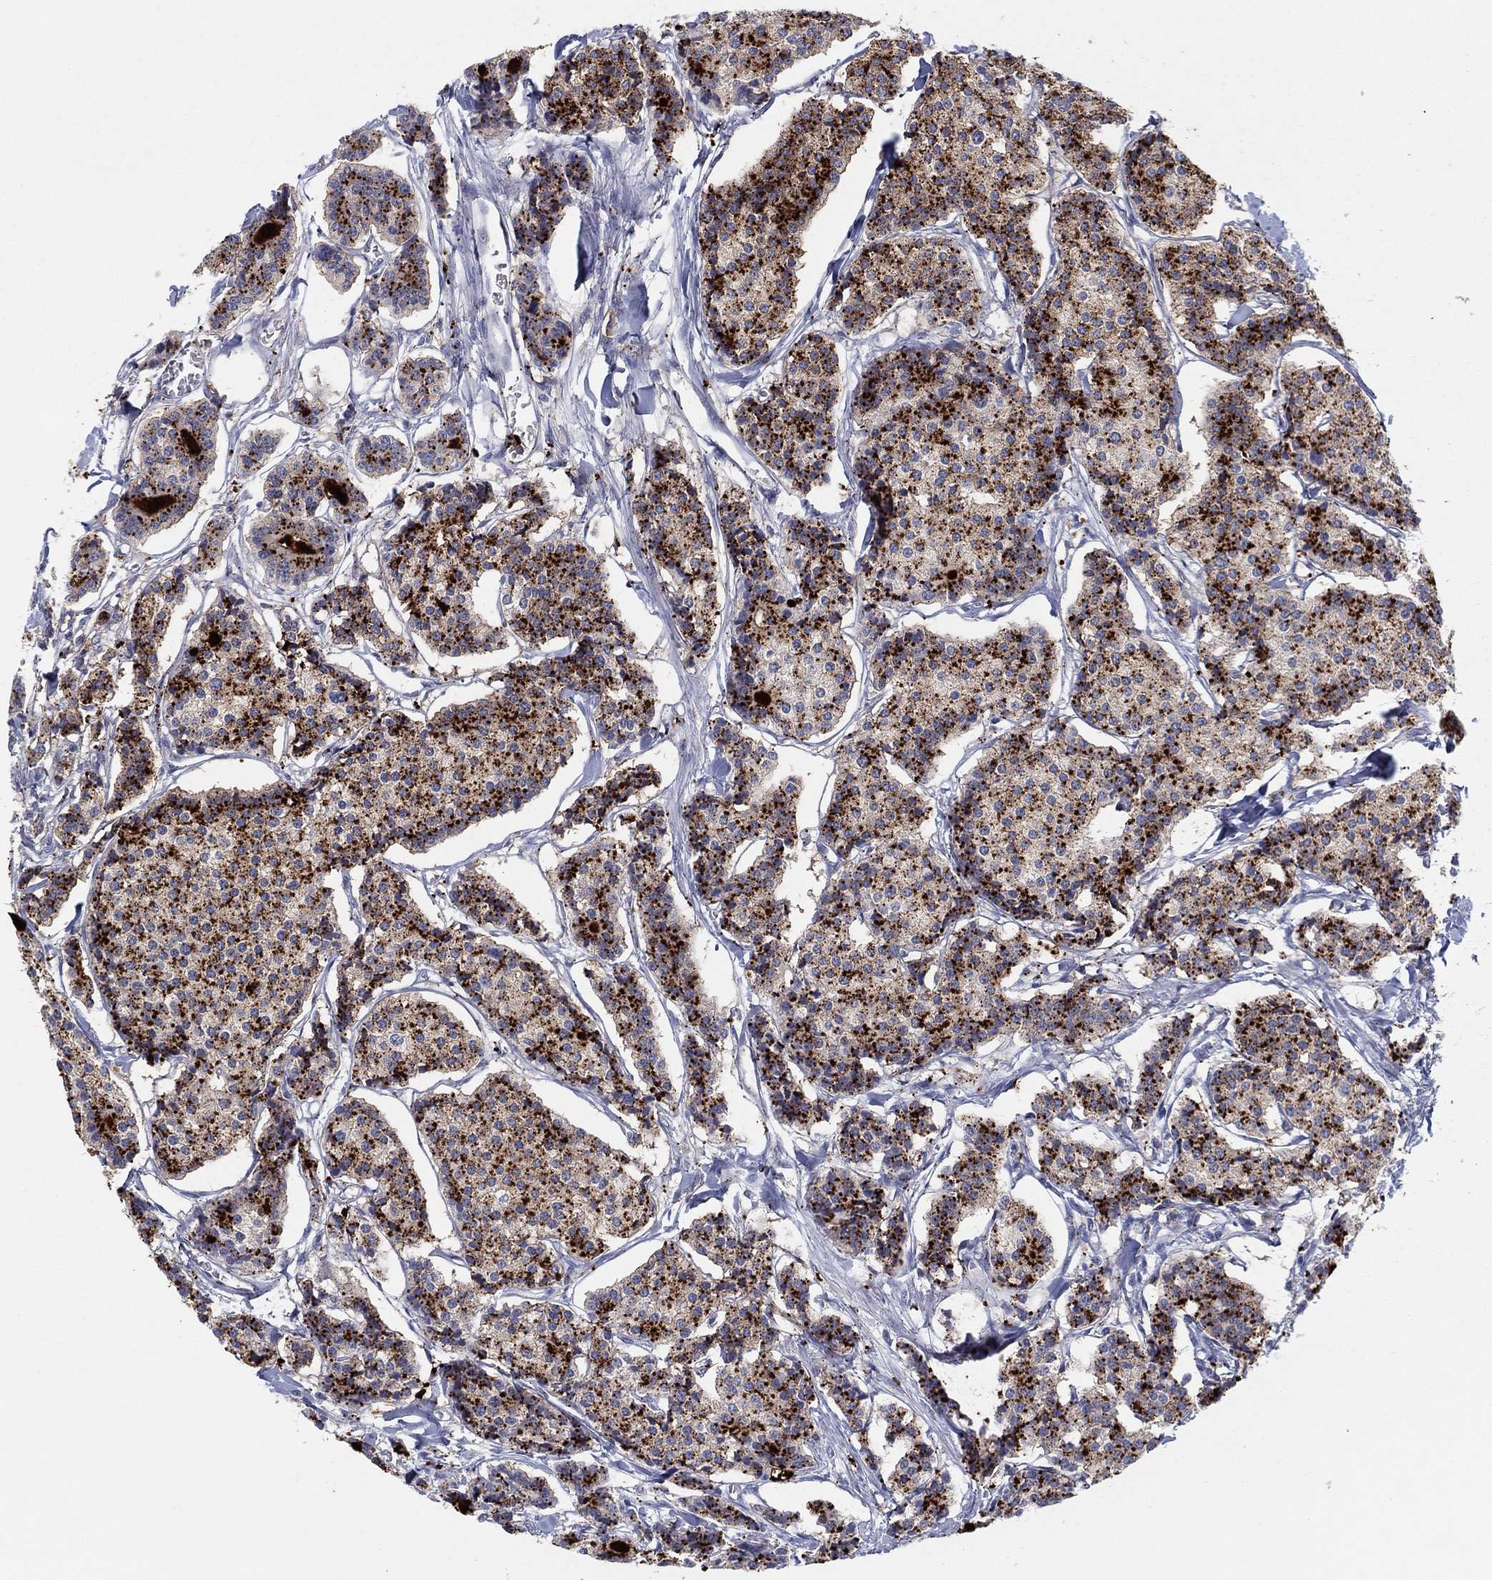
{"staining": {"intensity": "strong", "quantity": ">75%", "location": "cytoplasmic/membranous"}, "tissue": "carcinoid", "cell_type": "Tumor cells", "image_type": "cancer", "snomed": [{"axis": "morphology", "description": "Carcinoid, malignant, NOS"}, {"axis": "topography", "description": "Small intestine"}], "caption": "Immunohistochemical staining of human carcinoid reveals high levels of strong cytoplasmic/membranous positivity in approximately >75% of tumor cells.", "gene": "PLAC8", "patient": {"sex": "female", "age": 65}}